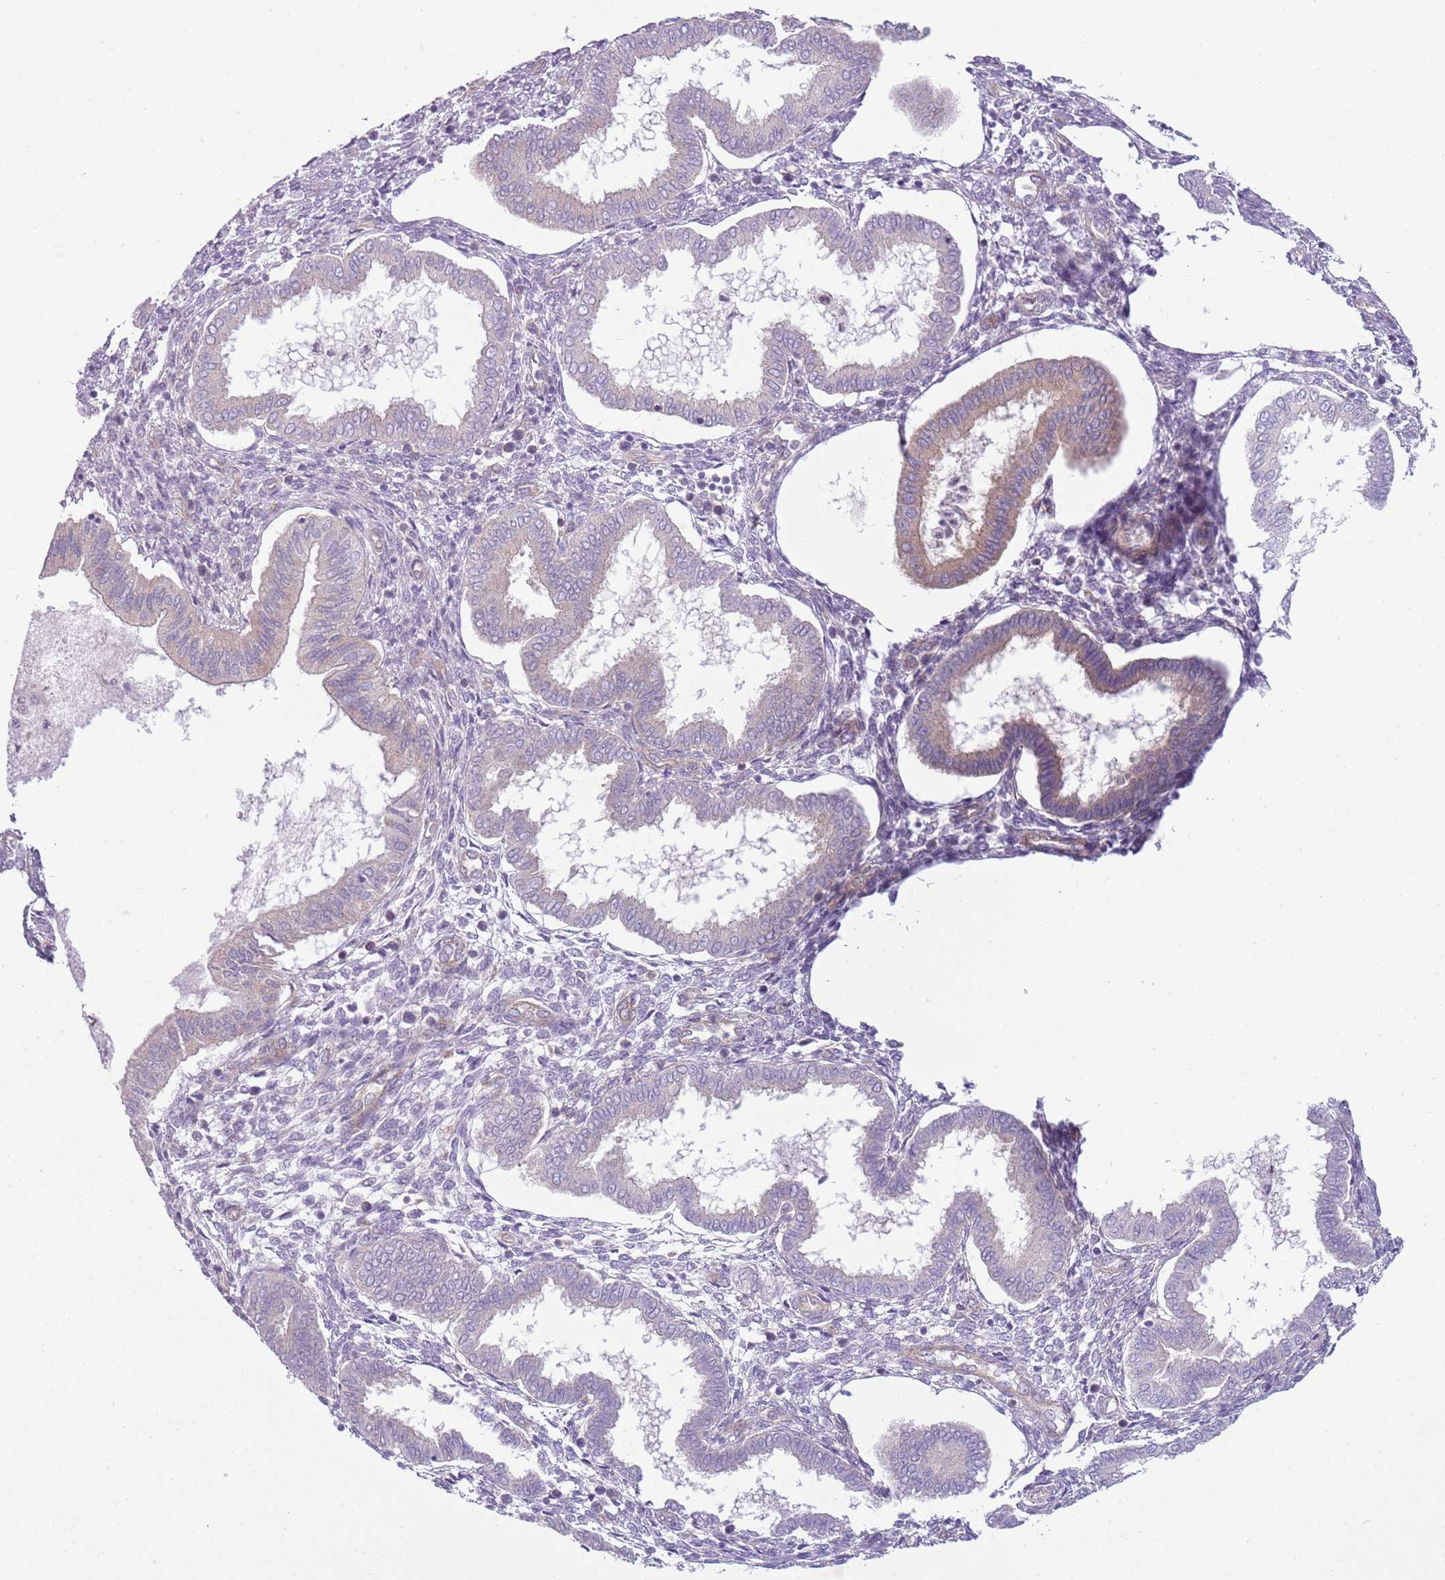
{"staining": {"intensity": "negative", "quantity": "none", "location": "none"}, "tissue": "endometrium", "cell_type": "Cells in endometrial stroma", "image_type": "normal", "snomed": [{"axis": "morphology", "description": "Normal tissue, NOS"}, {"axis": "topography", "description": "Endometrium"}], "caption": "Immunohistochemistry micrograph of benign human endometrium stained for a protein (brown), which exhibits no staining in cells in endometrial stroma.", "gene": "SNX1", "patient": {"sex": "female", "age": 24}}